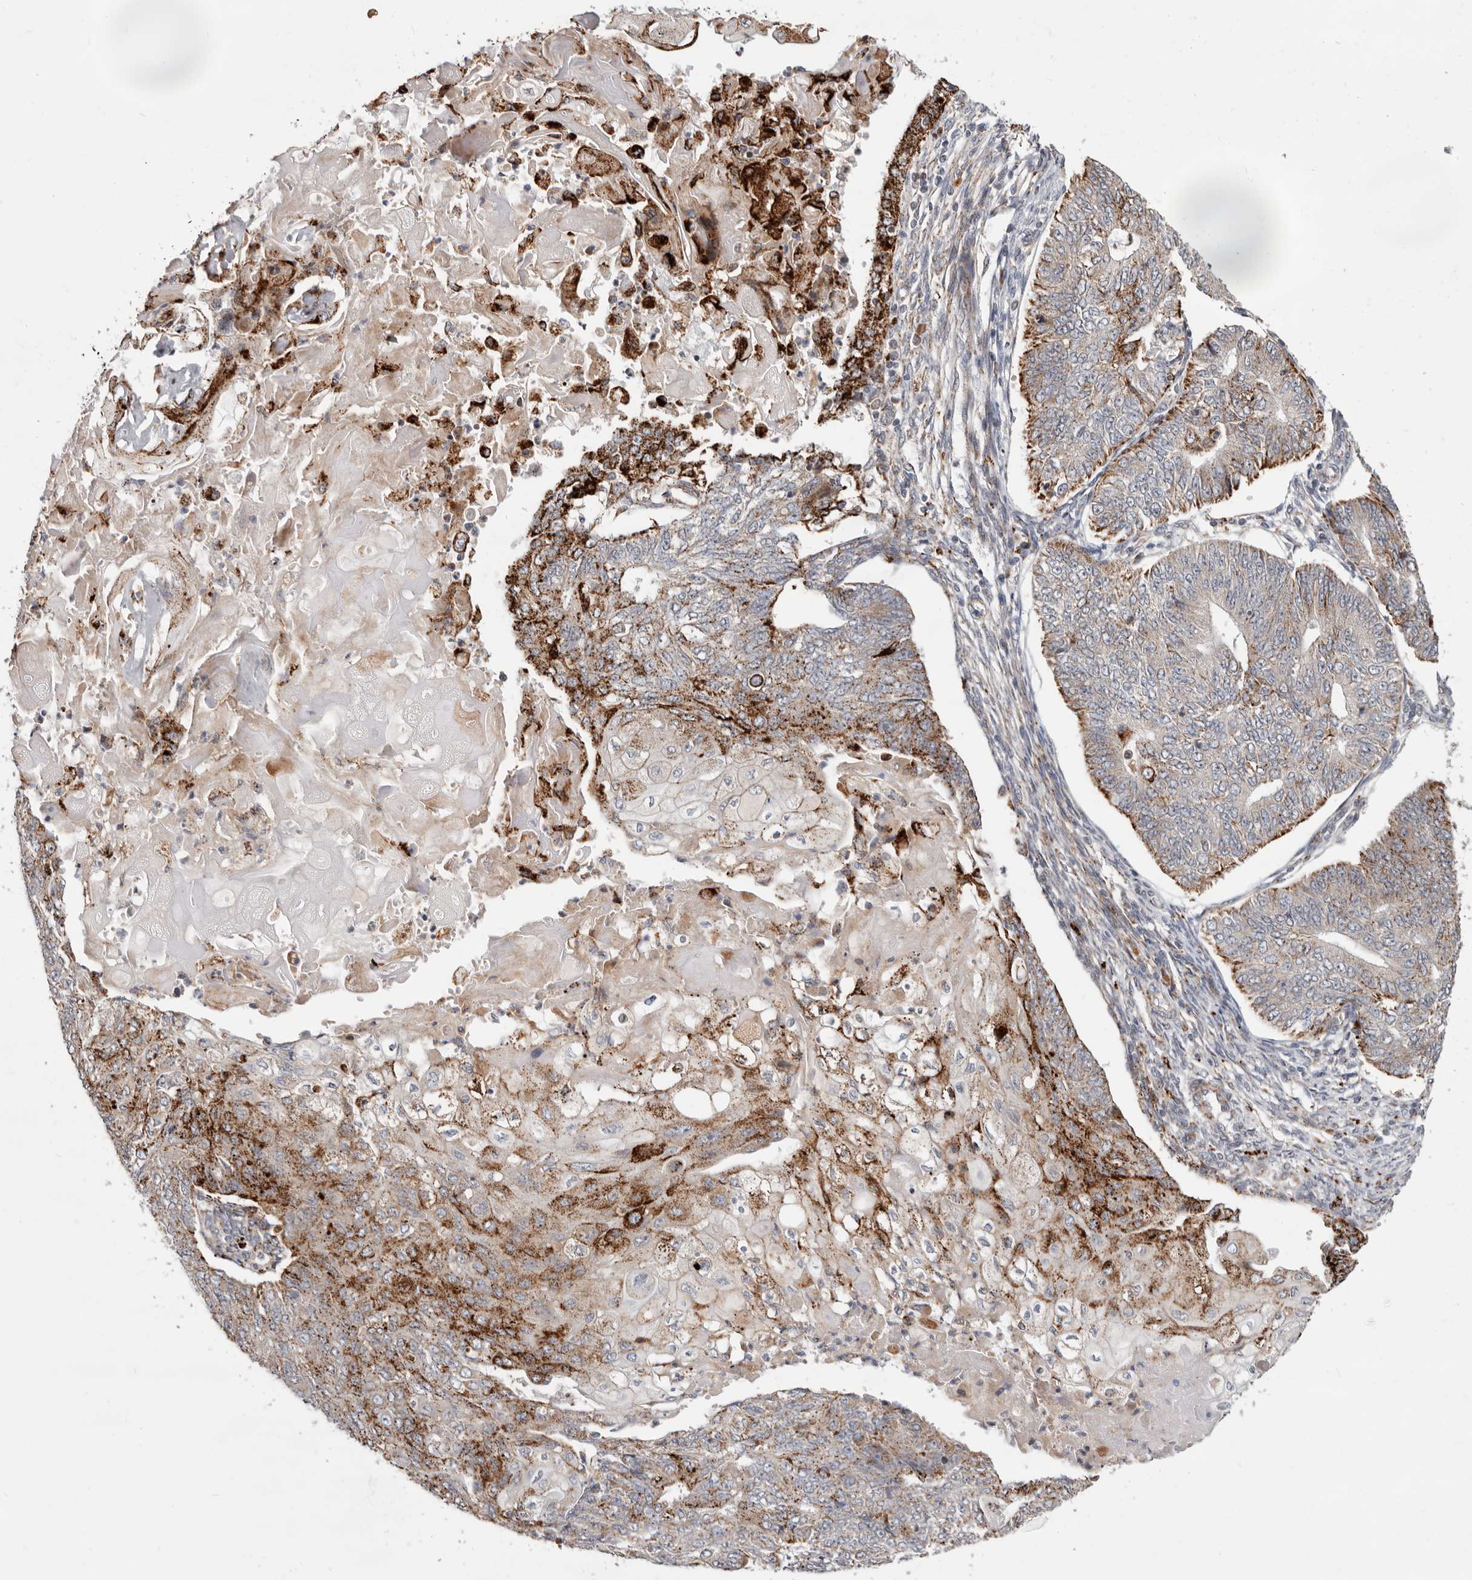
{"staining": {"intensity": "strong", "quantity": "<25%", "location": "cytoplasmic/membranous"}, "tissue": "endometrial cancer", "cell_type": "Tumor cells", "image_type": "cancer", "snomed": [{"axis": "morphology", "description": "Adenocarcinoma, NOS"}, {"axis": "topography", "description": "Endometrium"}], "caption": "Strong cytoplasmic/membranous protein positivity is appreciated in about <25% of tumor cells in endometrial cancer. The staining was performed using DAB, with brown indicating positive protein expression. Nuclei are stained blue with hematoxylin.", "gene": "TOR3A", "patient": {"sex": "female", "age": 32}}